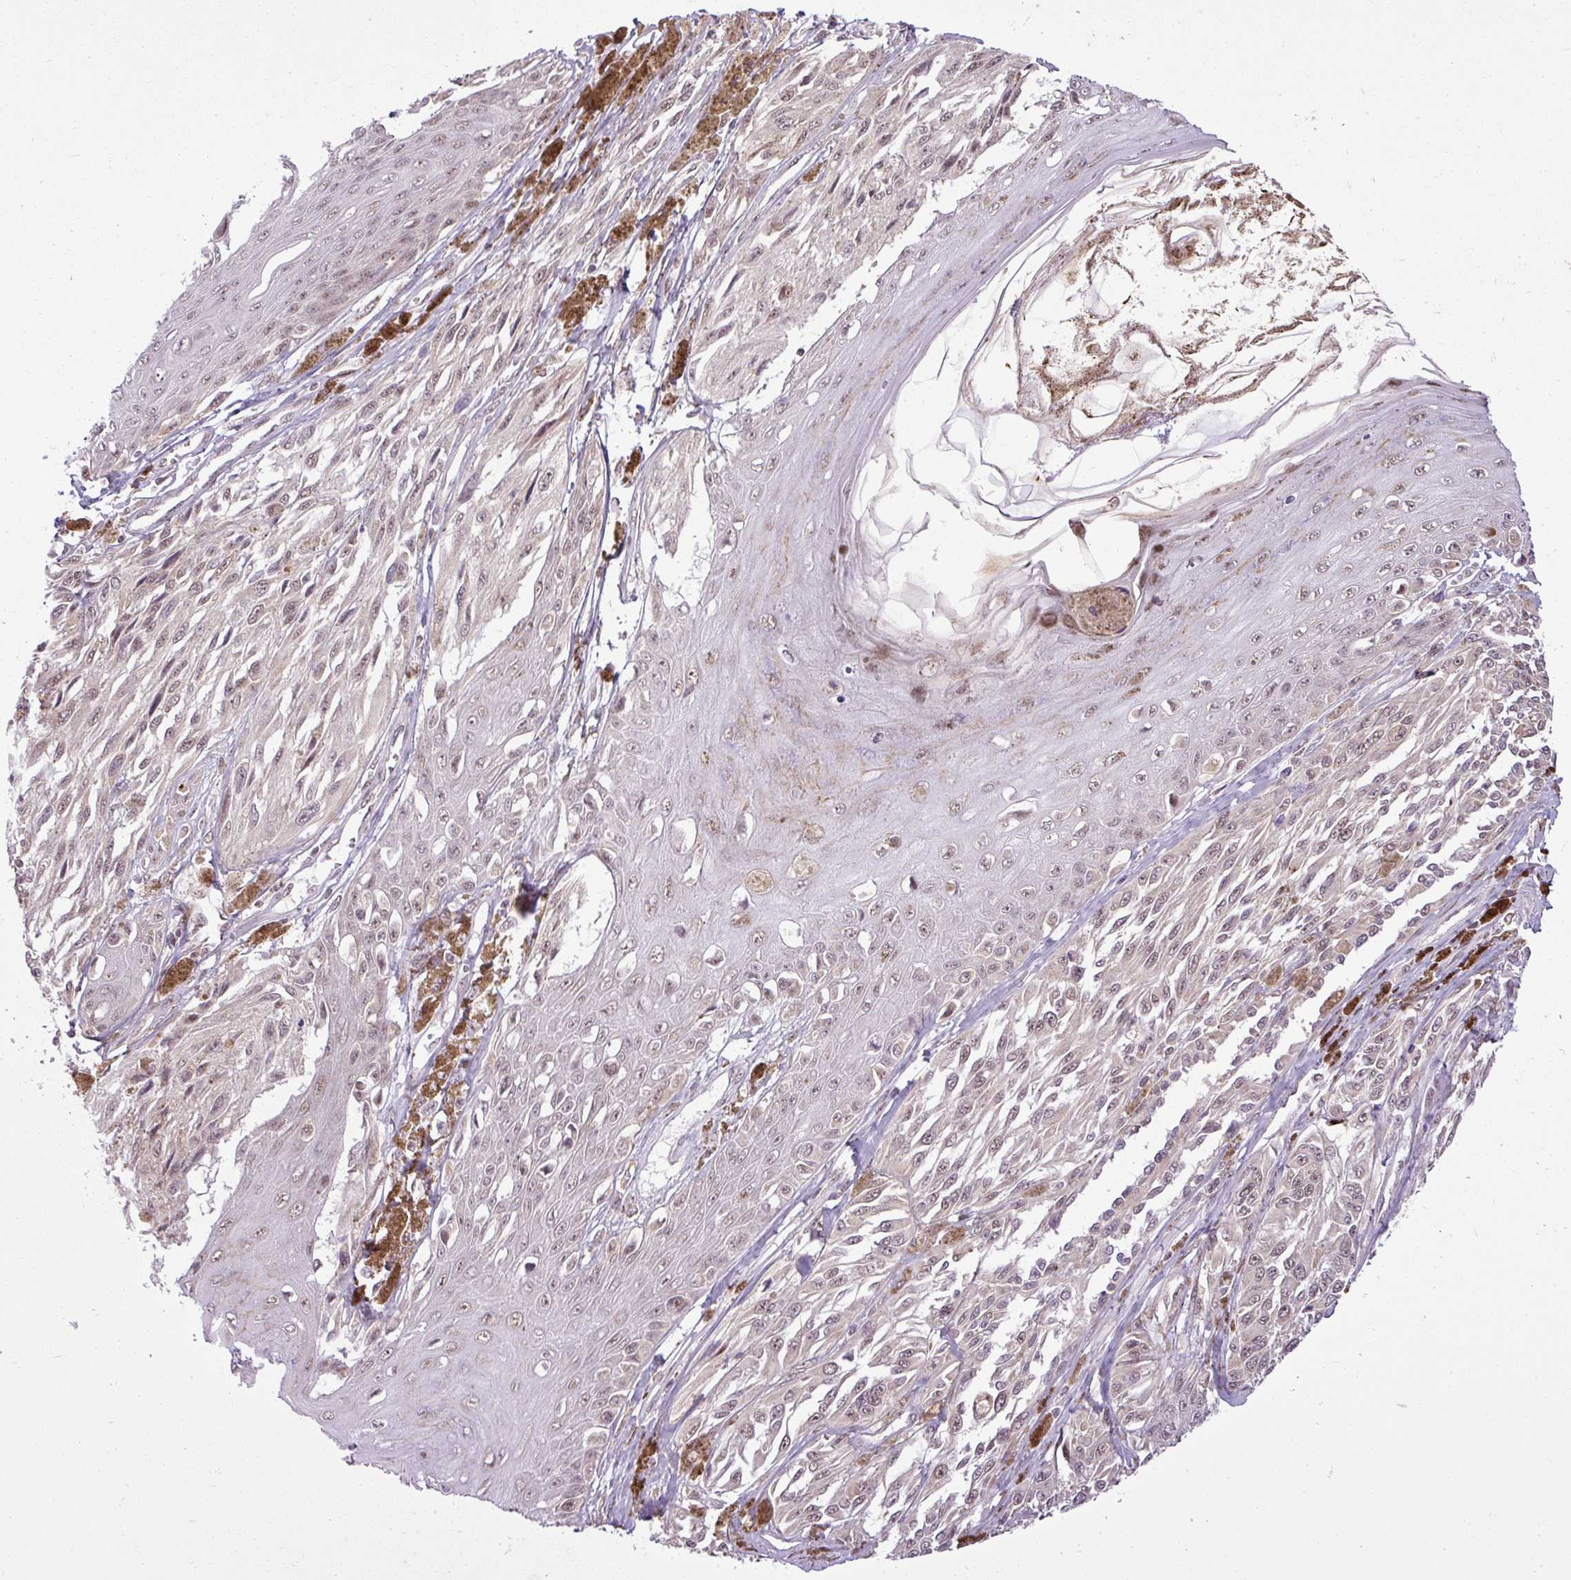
{"staining": {"intensity": "moderate", "quantity": ">75%", "location": "nuclear"}, "tissue": "melanoma", "cell_type": "Tumor cells", "image_type": "cancer", "snomed": [{"axis": "morphology", "description": "Malignant melanoma, NOS"}, {"axis": "topography", "description": "Skin"}], "caption": "Tumor cells exhibit moderate nuclear positivity in approximately >75% of cells in malignant melanoma. The protein is stained brown, and the nuclei are stained in blue (DAB (3,3'-diaminobenzidine) IHC with brightfield microscopy, high magnification).", "gene": "MFHAS1", "patient": {"sex": "male", "age": 94}}